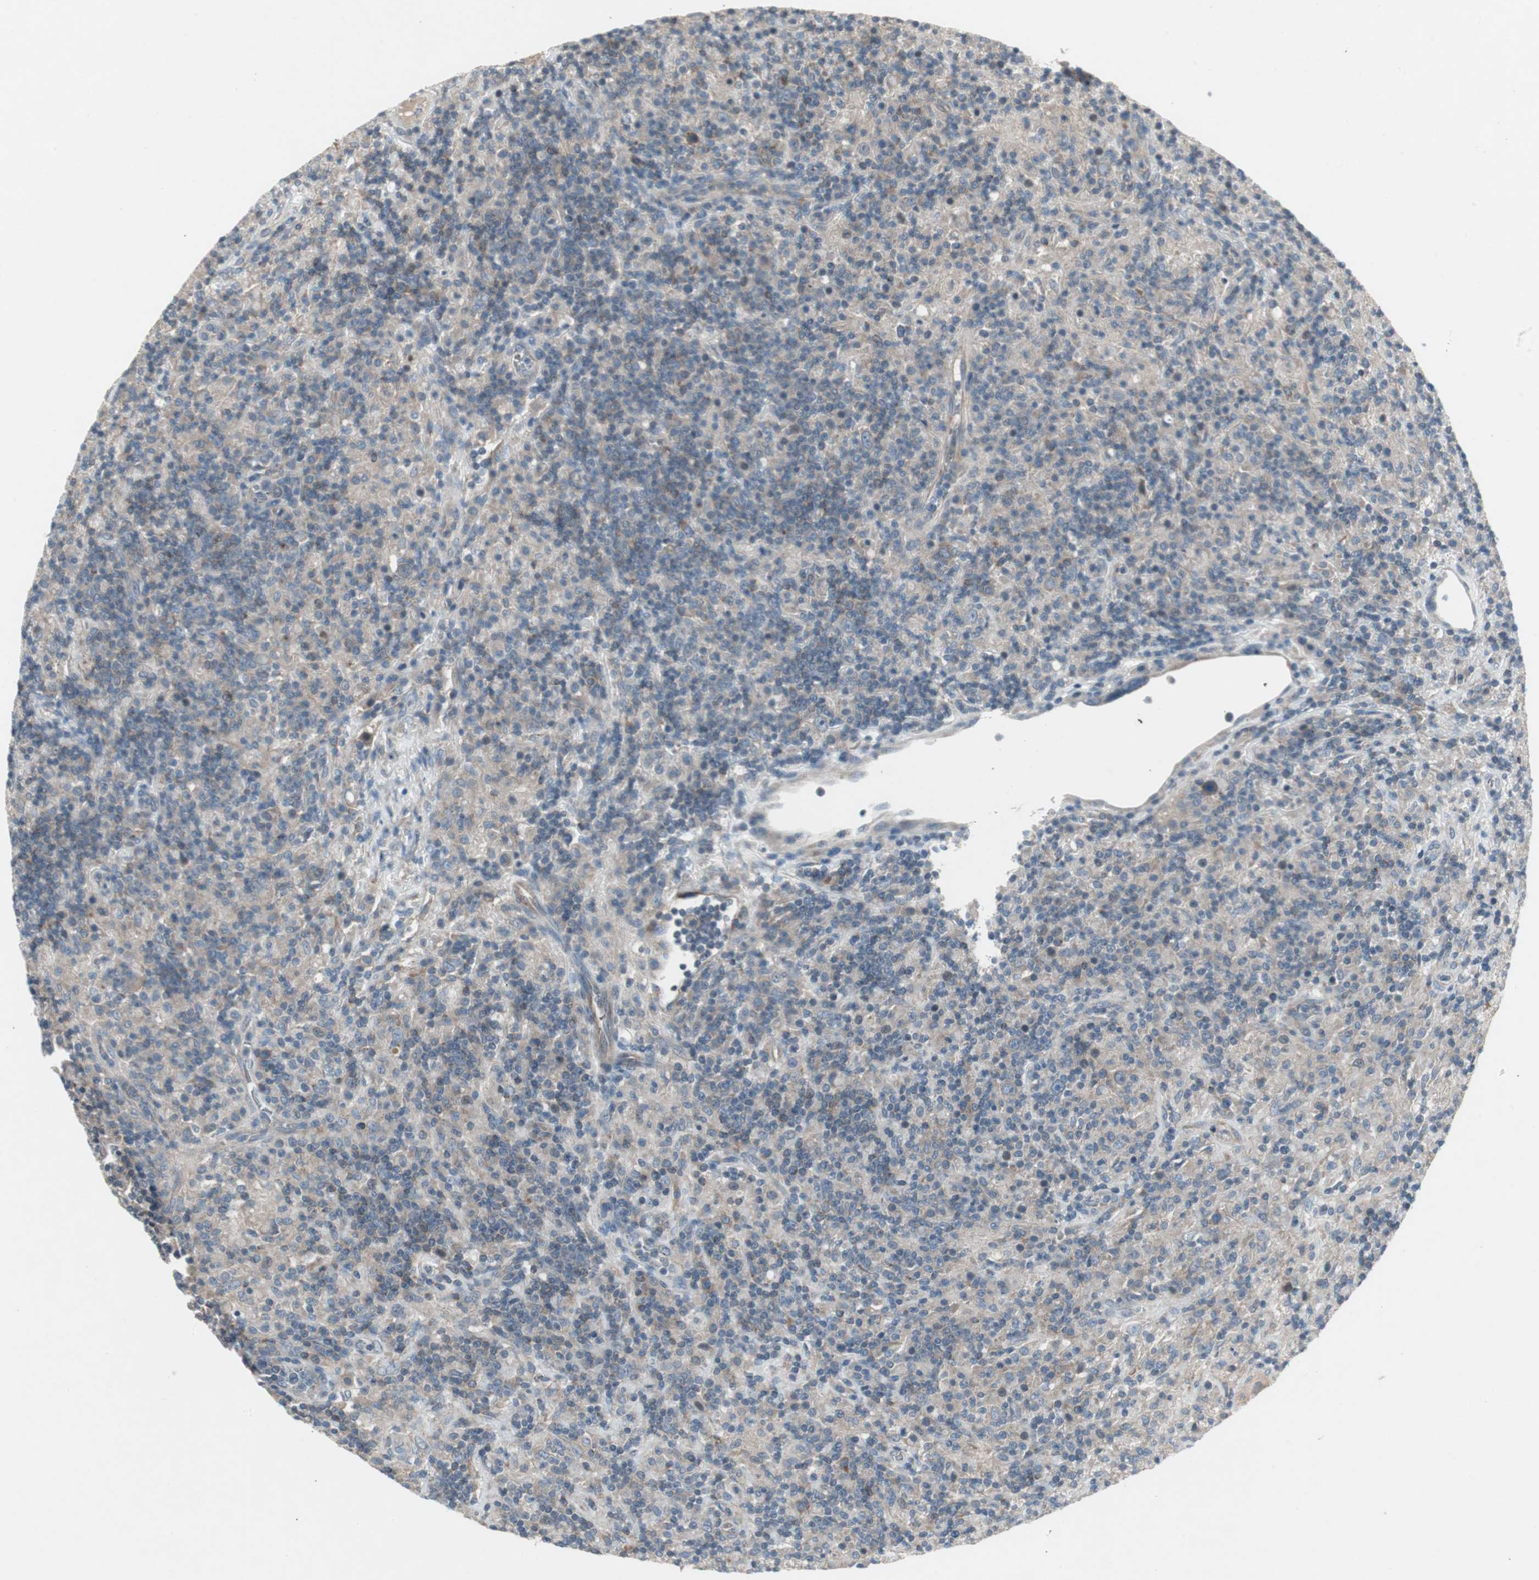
{"staining": {"intensity": "weak", "quantity": ">75%", "location": "cytoplasmic/membranous"}, "tissue": "lymphoma", "cell_type": "Tumor cells", "image_type": "cancer", "snomed": [{"axis": "morphology", "description": "Hodgkin's disease, NOS"}, {"axis": "topography", "description": "Lymph node"}], "caption": "Human Hodgkin's disease stained with a brown dye demonstrates weak cytoplasmic/membranous positive expression in approximately >75% of tumor cells.", "gene": "PANK2", "patient": {"sex": "male", "age": 70}}